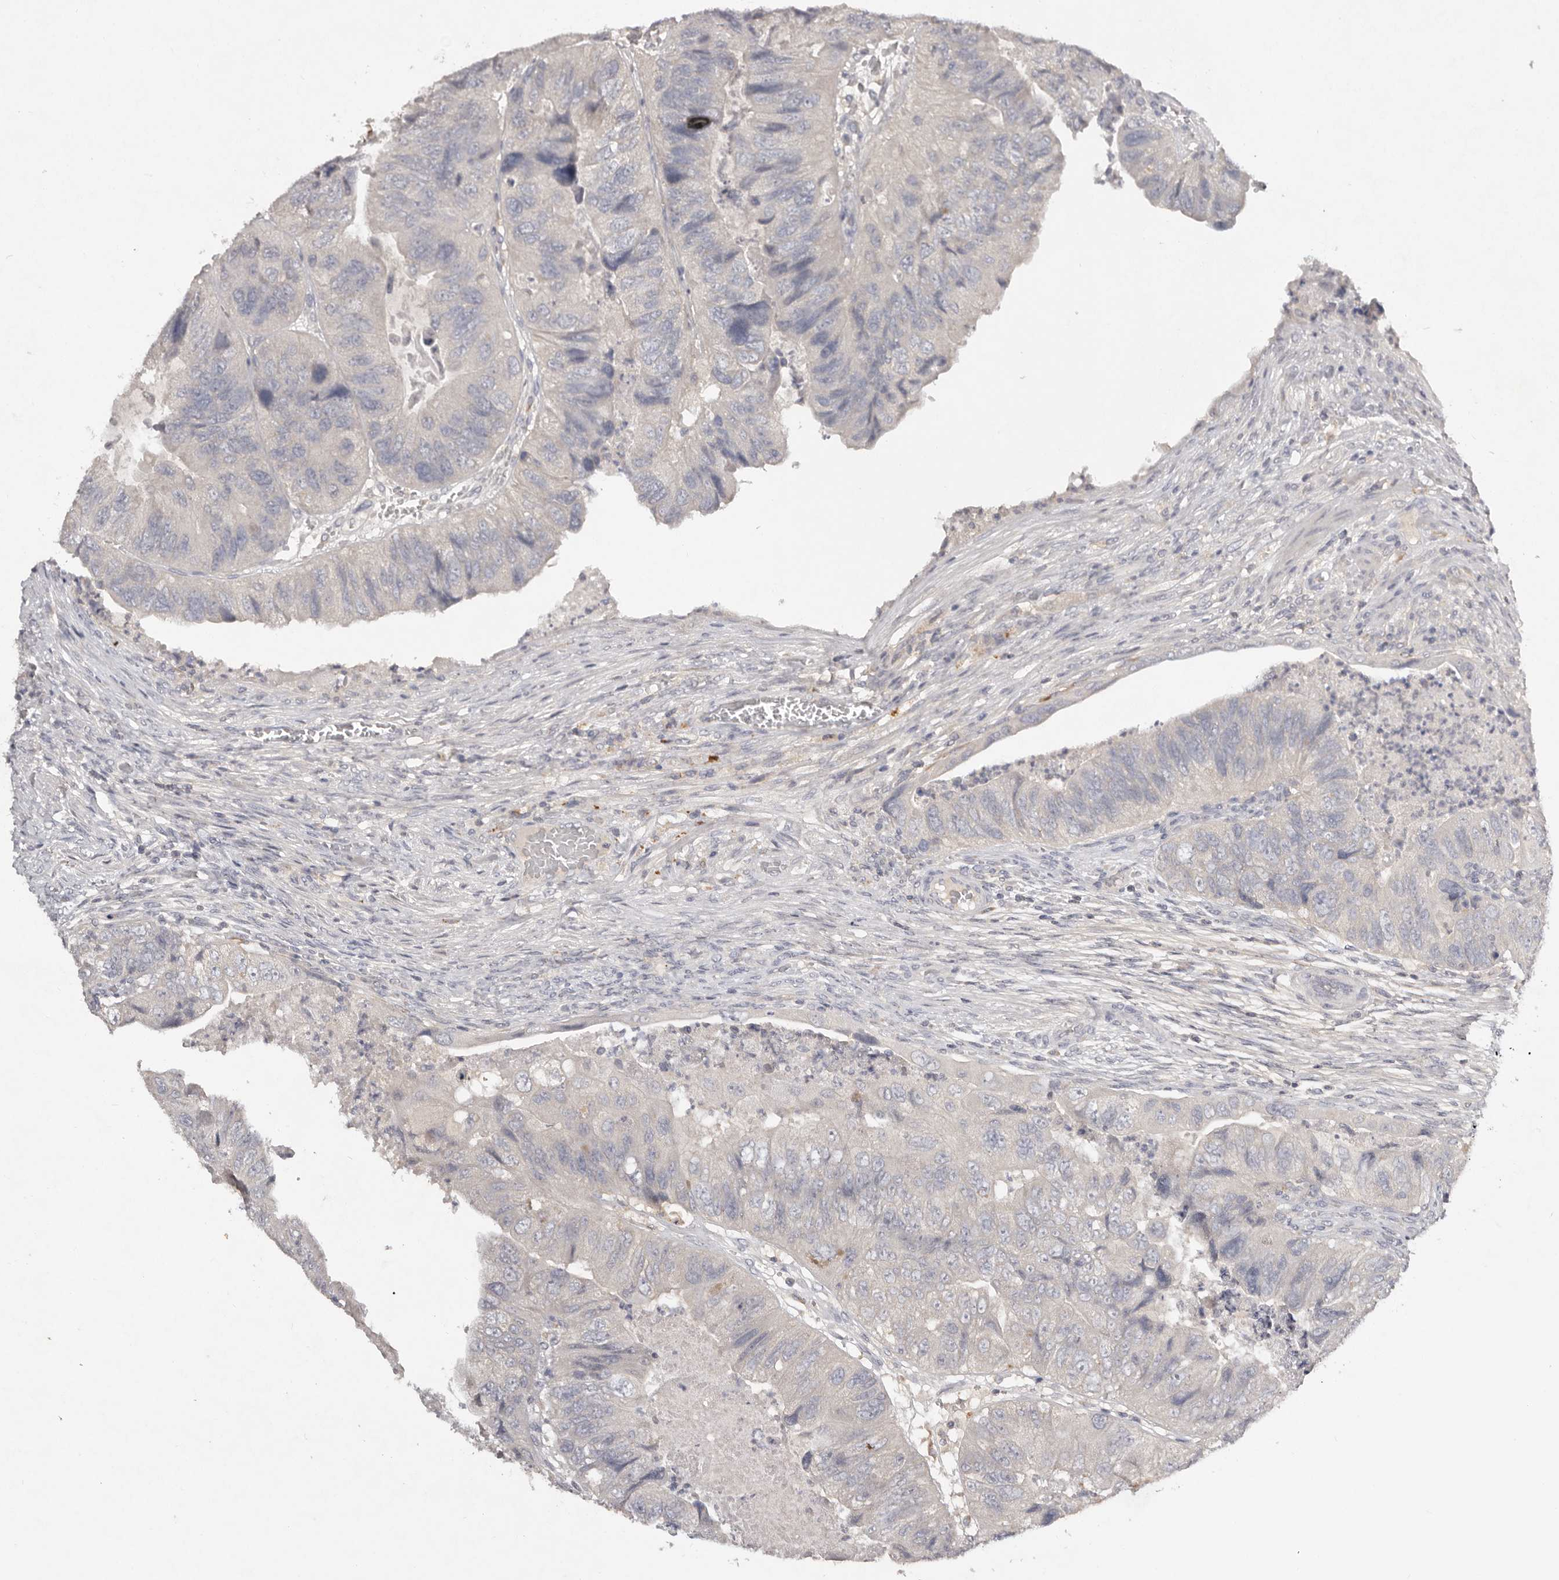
{"staining": {"intensity": "negative", "quantity": "none", "location": "none"}, "tissue": "colorectal cancer", "cell_type": "Tumor cells", "image_type": "cancer", "snomed": [{"axis": "morphology", "description": "Adenocarcinoma, NOS"}, {"axis": "topography", "description": "Rectum"}], "caption": "Adenocarcinoma (colorectal) was stained to show a protein in brown. There is no significant positivity in tumor cells. Nuclei are stained in blue.", "gene": "SCUBE2", "patient": {"sex": "male", "age": 63}}